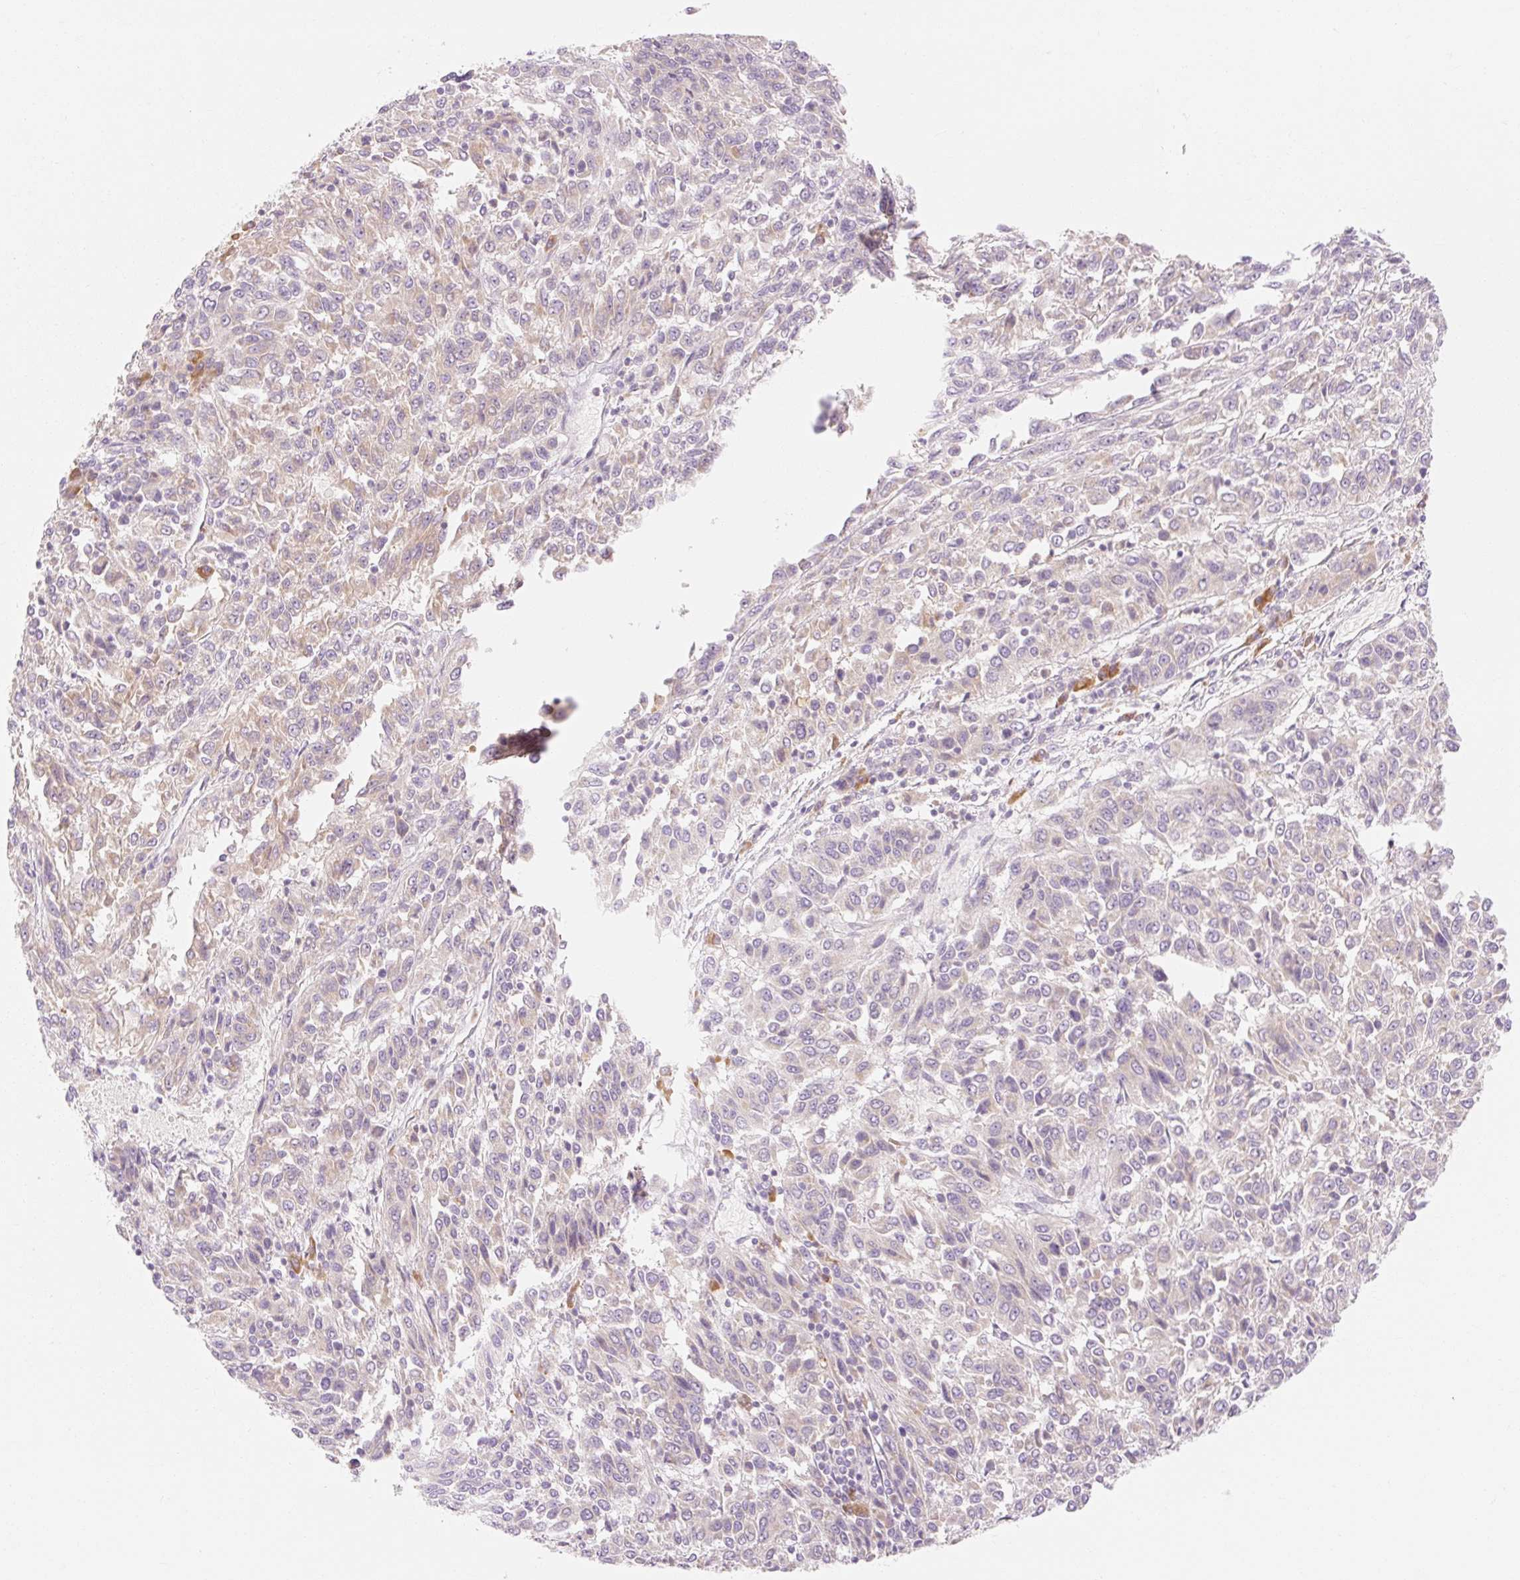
{"staining": {"intensity": "weak", "quantity": "<25%", "location": "cytoplasmic/membranous"}, "tissue": "melanoma", "cell_type": "Tumor cells", "image_type": "cancer", "snomed": [{"axis": "morphology", "description": "Malignant melanoma, Metastatic site"}, {"axis": "topography", "description": "Lung"}], "caption": "Melanoma was stained to show a protein in brown. There is no significant positivity in tumor cells. Nuclei are stained in blue.", "gene": "MYO1D", "patient": {"sex": "male", "age": 64}}